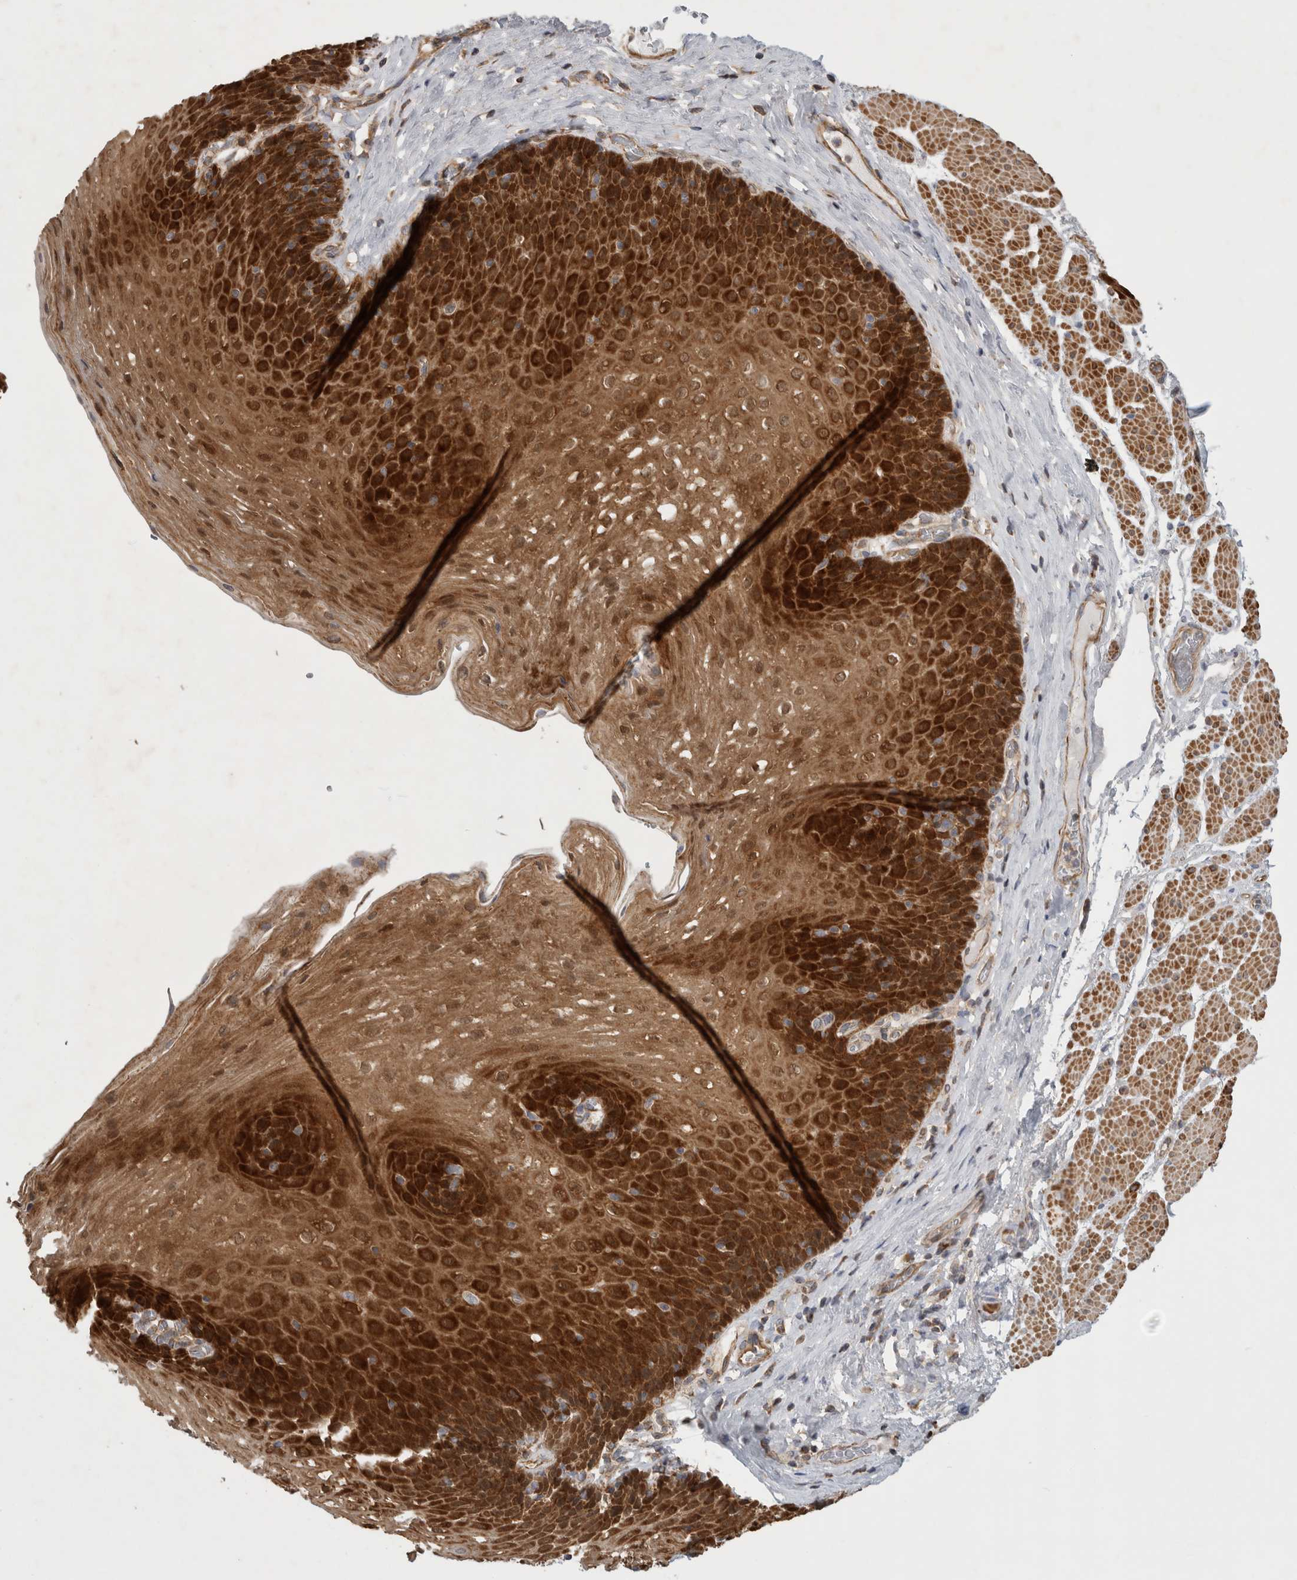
{"staining": {"intensity": "strong", "quantity": ">75%", "location": "cytoplasmic/membranous"}, "tissue": "esophagus", "cell_type": "Squamous epithelial cells", "image_type": "normal", "snomed": [{"axis": "morphology", "description": "Normal tissue, NOS"}, {"axis": "topography", "description": "Esophagus"}], "caption": "Benign esophagus reveals strong cytoplasmic/membranous expression in about >75% of squamous epithelial cells.", "gene": "SFXN2", "patient": {"sex": "female", "age": 66}}